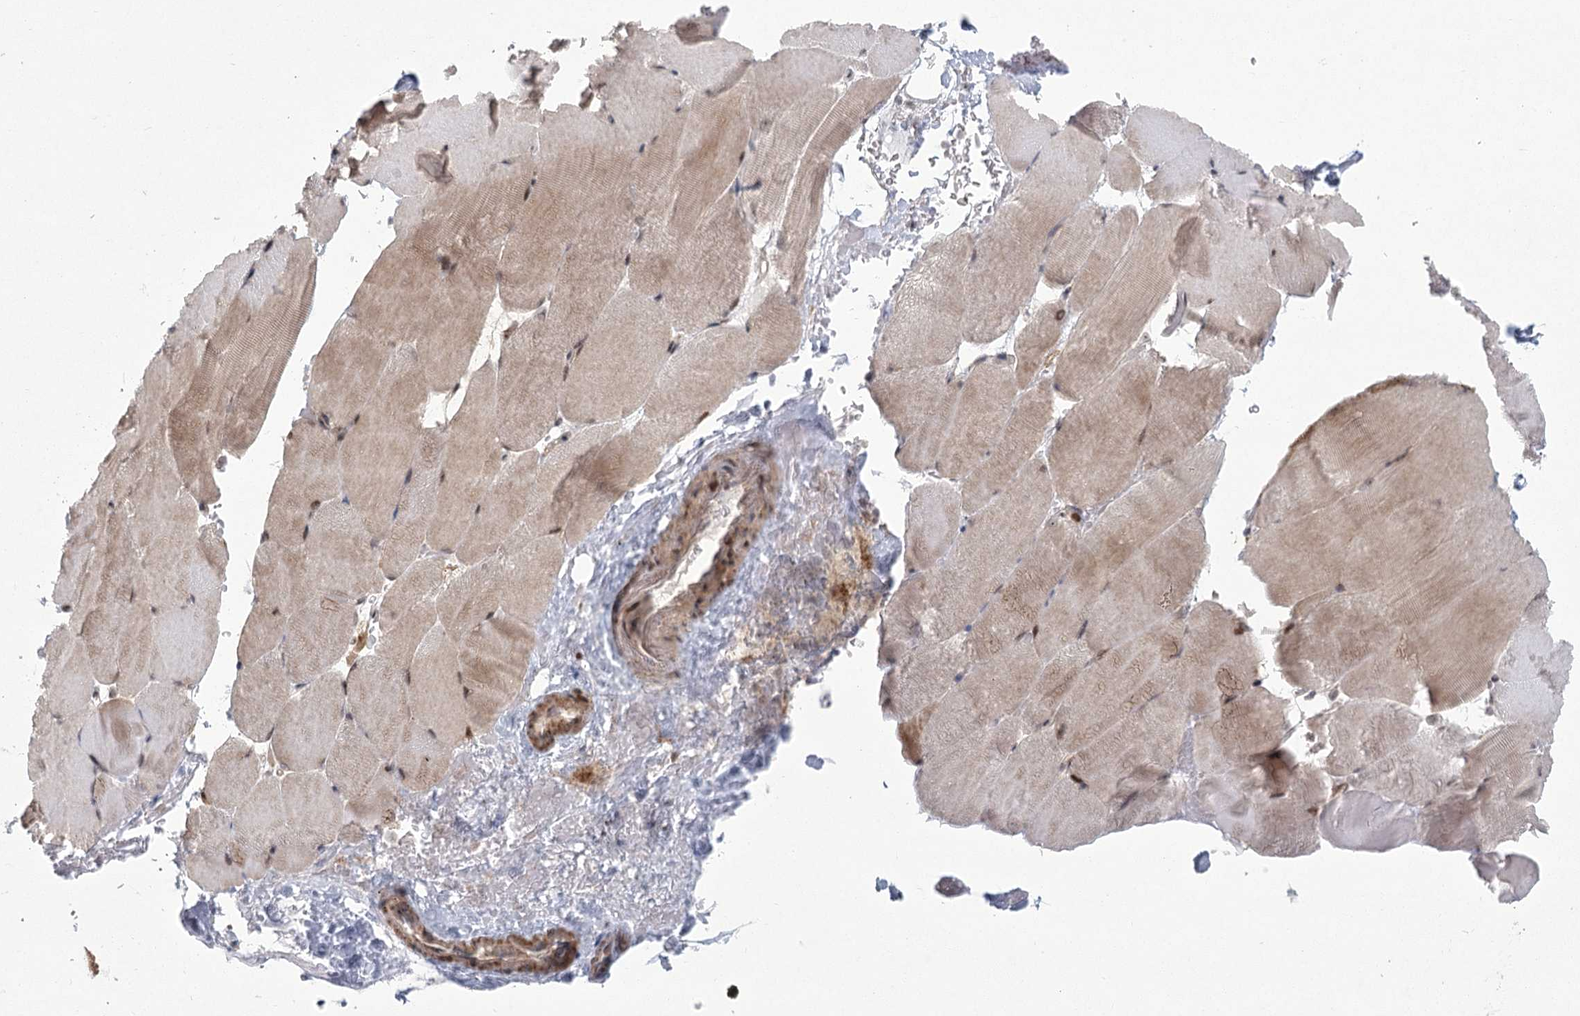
{"staining": {"intensity": "weak", "quantity": "<25%", "location": "cytoplasmic/membranous,nuclear"}, "tissue": "skeletal muscle", "cell_type": "Myocytes", "image_type": "normal", "snomed": [{"axis": "morphology", "description": "Normal tissue, NOS"}, {"axis": "topography", "description": "Skeletal muscle"}, {"axis": "topography", "description": "Parathyroid gland"}], "caption": "This is a image of immunohistochemistry staining of unremarkable skeletal muscle, which shows no positivity in myocytes.", "gene": "PARM1", "patient": {"sex": "female", "age": 37}}